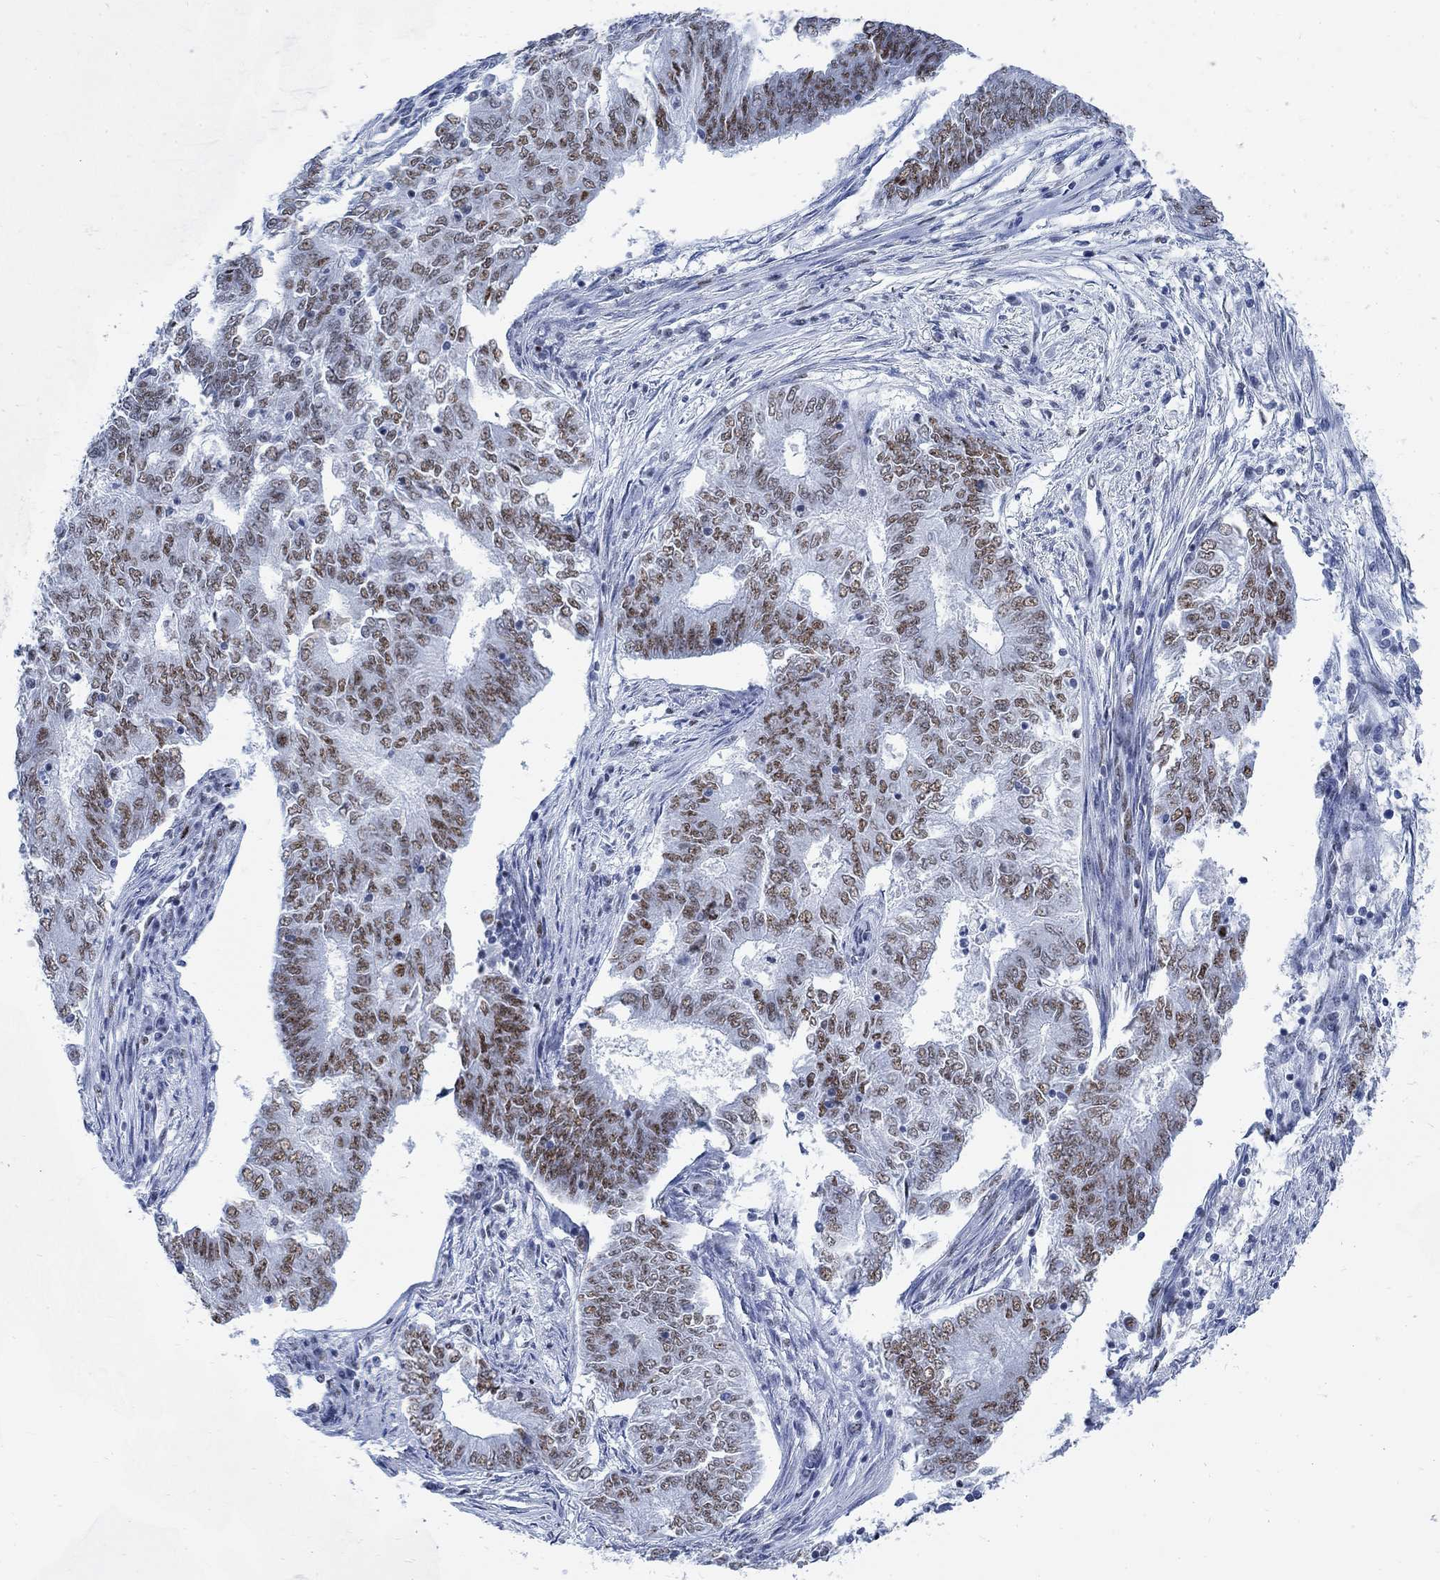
{"staining": {"intensity": "moderate", "quantity": ">75%", "location": "nuclear"}, "tissue": "endometrial cancer", "cell_type": "Tumor cells", "image_type": "cancer", "snomed": [{"axis": "morphology", "description": "Adenocarcinoma, NOS"}, {"axis": "topography", "description": "Endometrium"}], "caption": "Tumor cells exhibit medium levels of moderate nuclear expression in about >75% of cells in adenocarcinoma (endometrial).", "gene": "DLK1", "patient": {"sex": "female", "age": 62}}